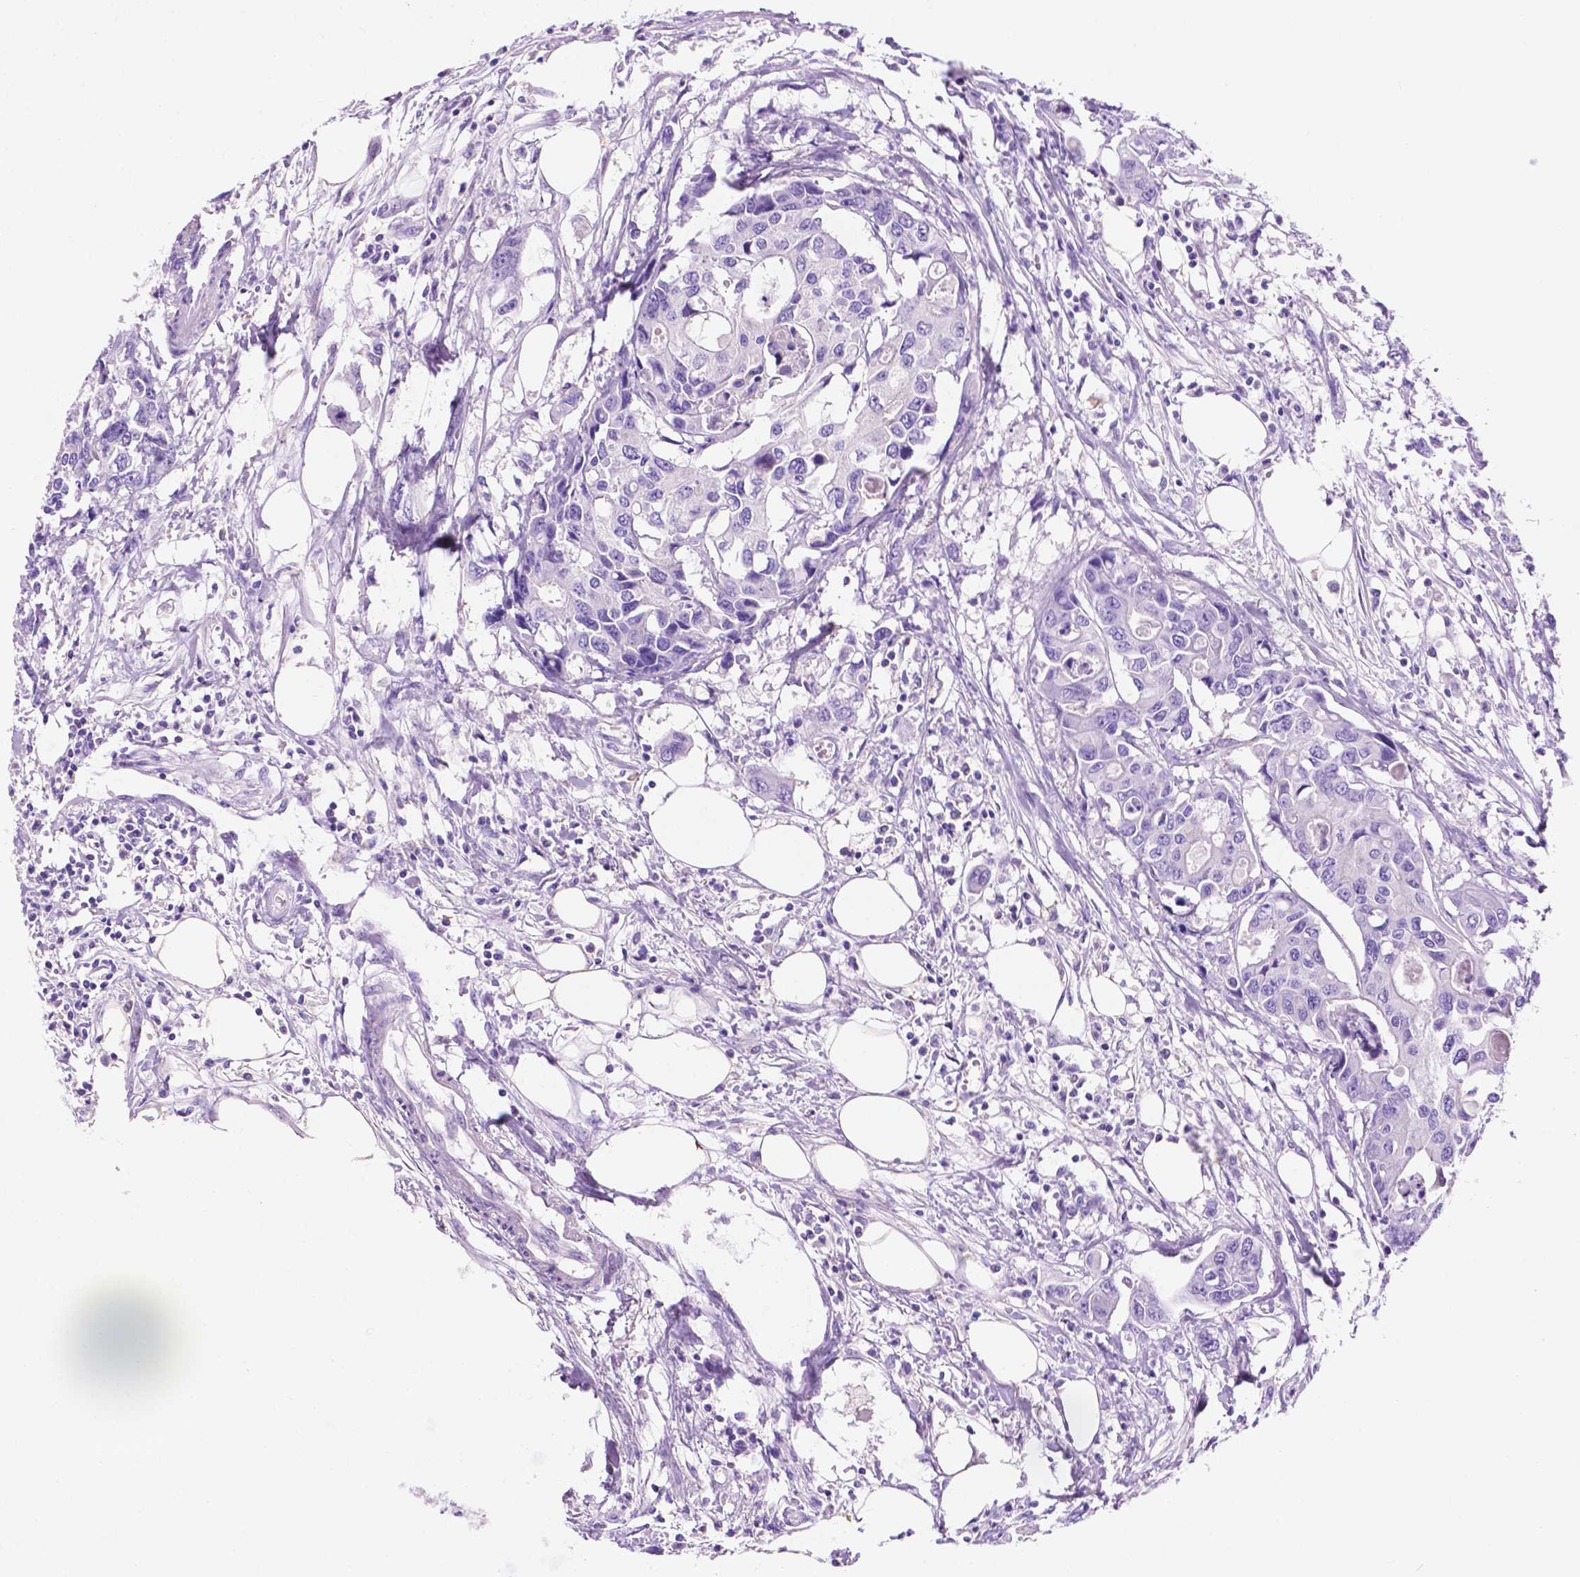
{"staining": {"intensity": "negative", "quantity": "none", "location": "none"}, "tissue": "colorectal cancer", "cell_type": "Tumor cells", "image_type": "cancer", "snomed": [{"axis": "morphology", "description": "Adenocarcinoma, NOS"}, {"axis": "topography", "description": "Colon"}], "caption": "High power microscopy micrograph of an IHC histopathology image of adenocarcinoma (colorectal), revealing no significant positivity in tumor cells.", "gene": "IGFN1", "patient": {"sex": "male", "age": 77}}